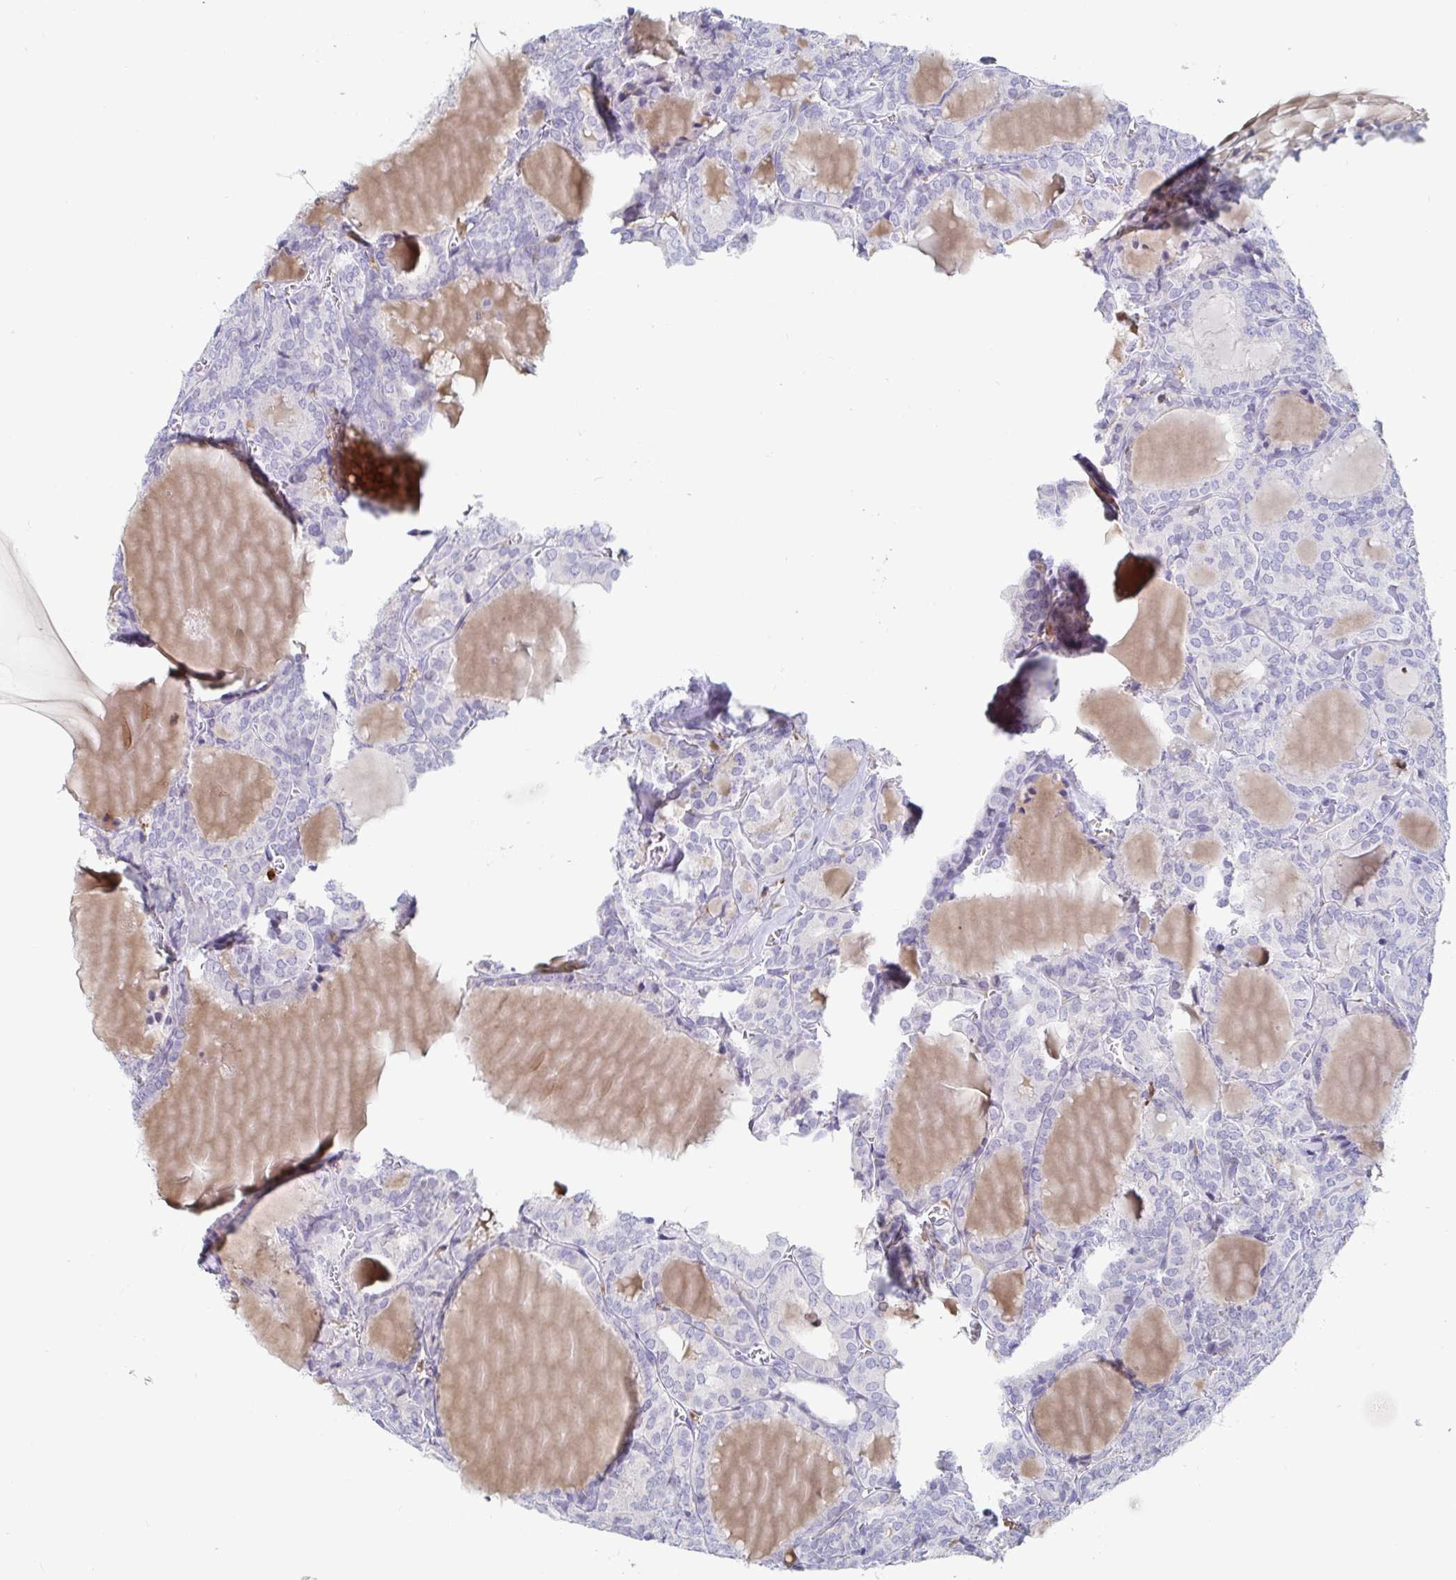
{"staining": {"intensity": "negative", "quantity": "none", "location": "none"}, "tissue": "thyroid cancer", "cell_type": "Tumor cells", "image_type": "cancer", "snomed": [{"axis": "morphology", "description": "Follicular adenoma carcinoma, NOS"}, {"axis": "topography", "description": "Thyroid gland"}], "caption": "This micrograph is of thyroid follicular adenoma carcinoma stained with immunohistochemistry to label a protein in brown with the nuclei are counter-stained blue. There is no expression in tumor cells.", "gene": "OR2A4", "patient": {"sex": "male", "age": 74}}